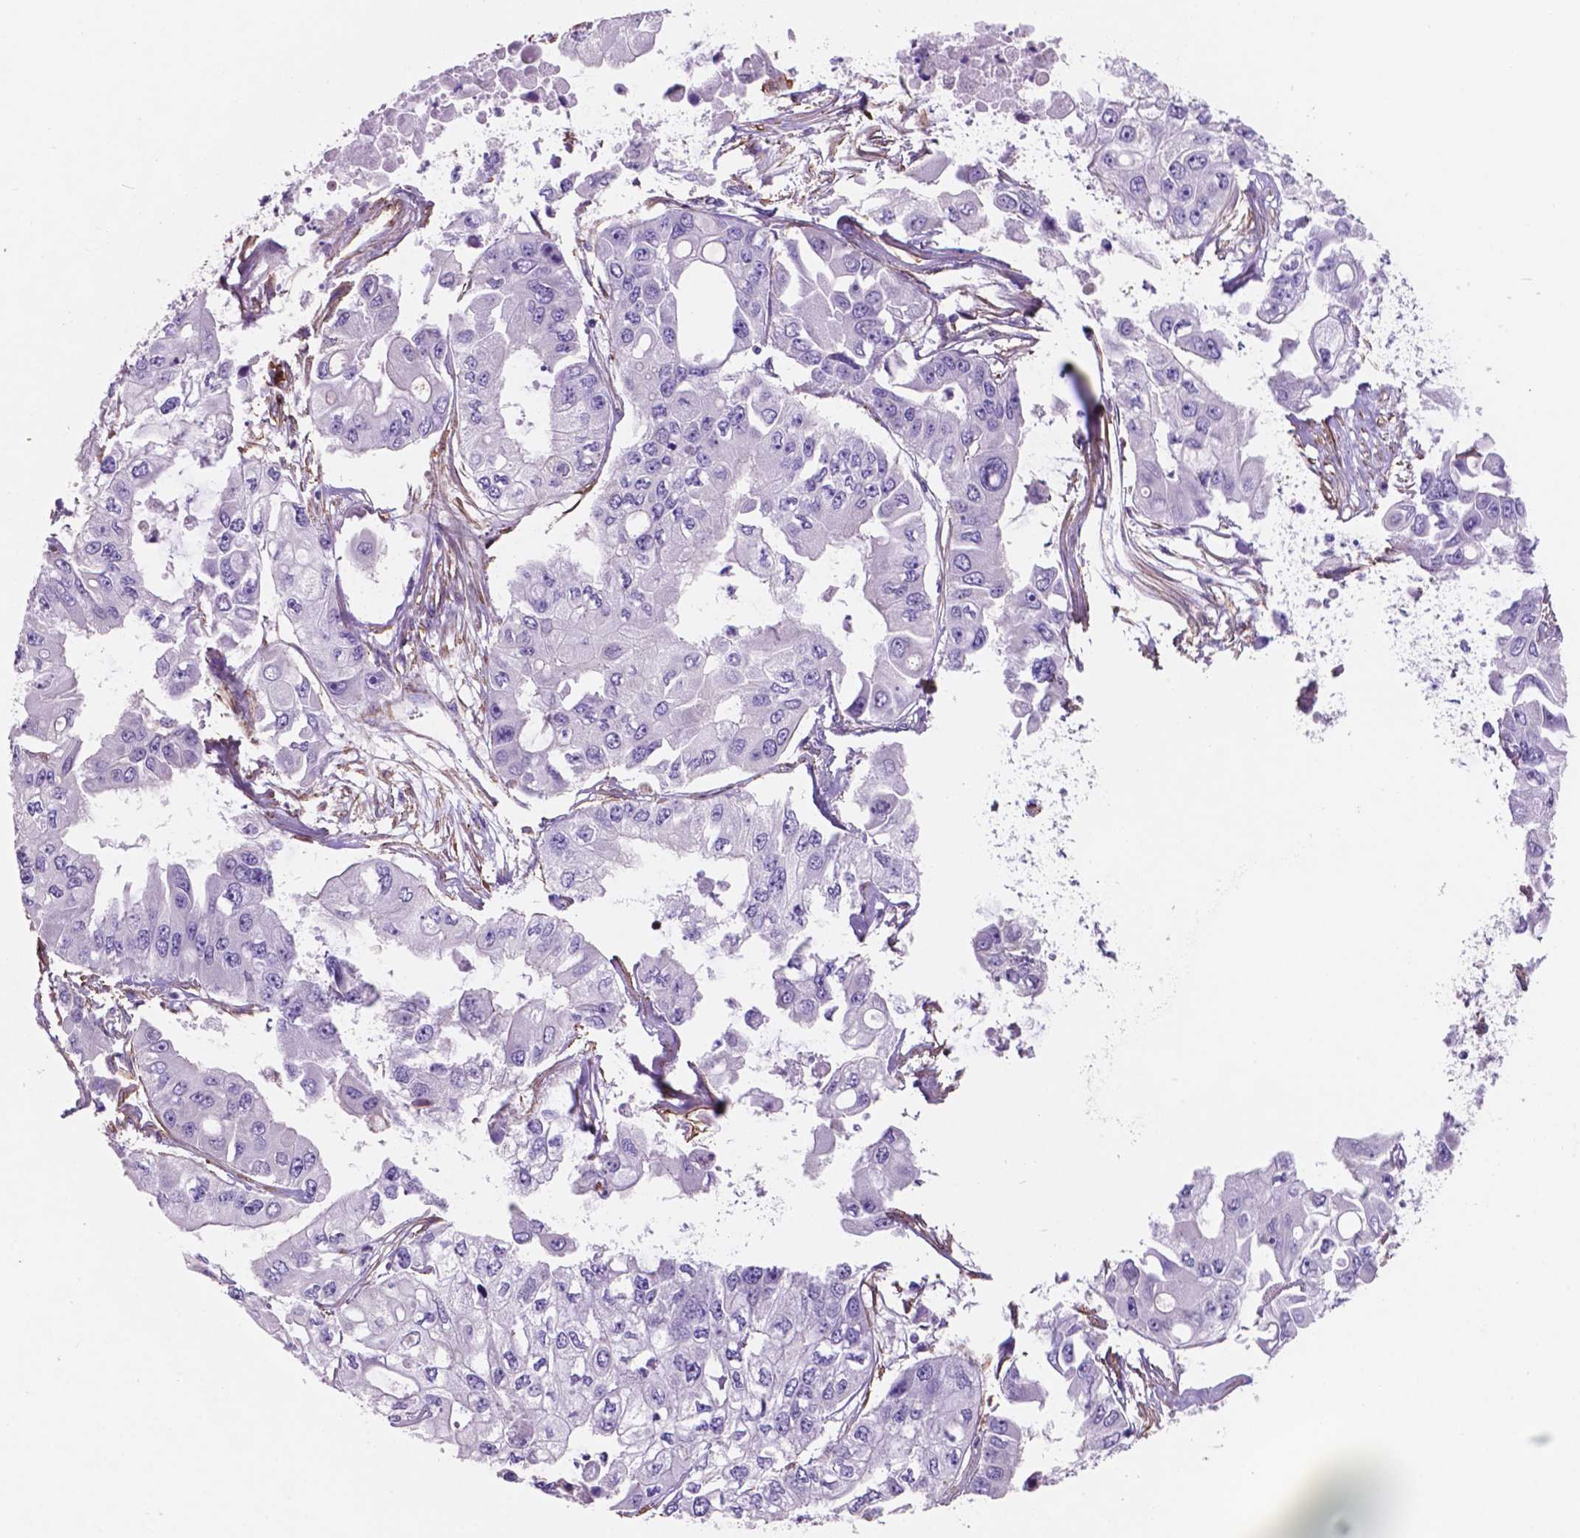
{"staining": {"intensity": "negative", "quantity": "none", "location": "none"}, "tissue": "ovarian cancer", "cell_type": "Tumor cells", "image_type": "cancer", "snomed": [{"axis": "morphology", "description": "Cystadenocarcinoma, serous, NOS"}, {"axis": "topography", "description": "Ovary"}], "caption": "Immunohistochemical staining of ovarian cancer displays no significant staining in tumor cells.", "gene": "TOR2A", "patient": {"sex": "female", "age": 56}}